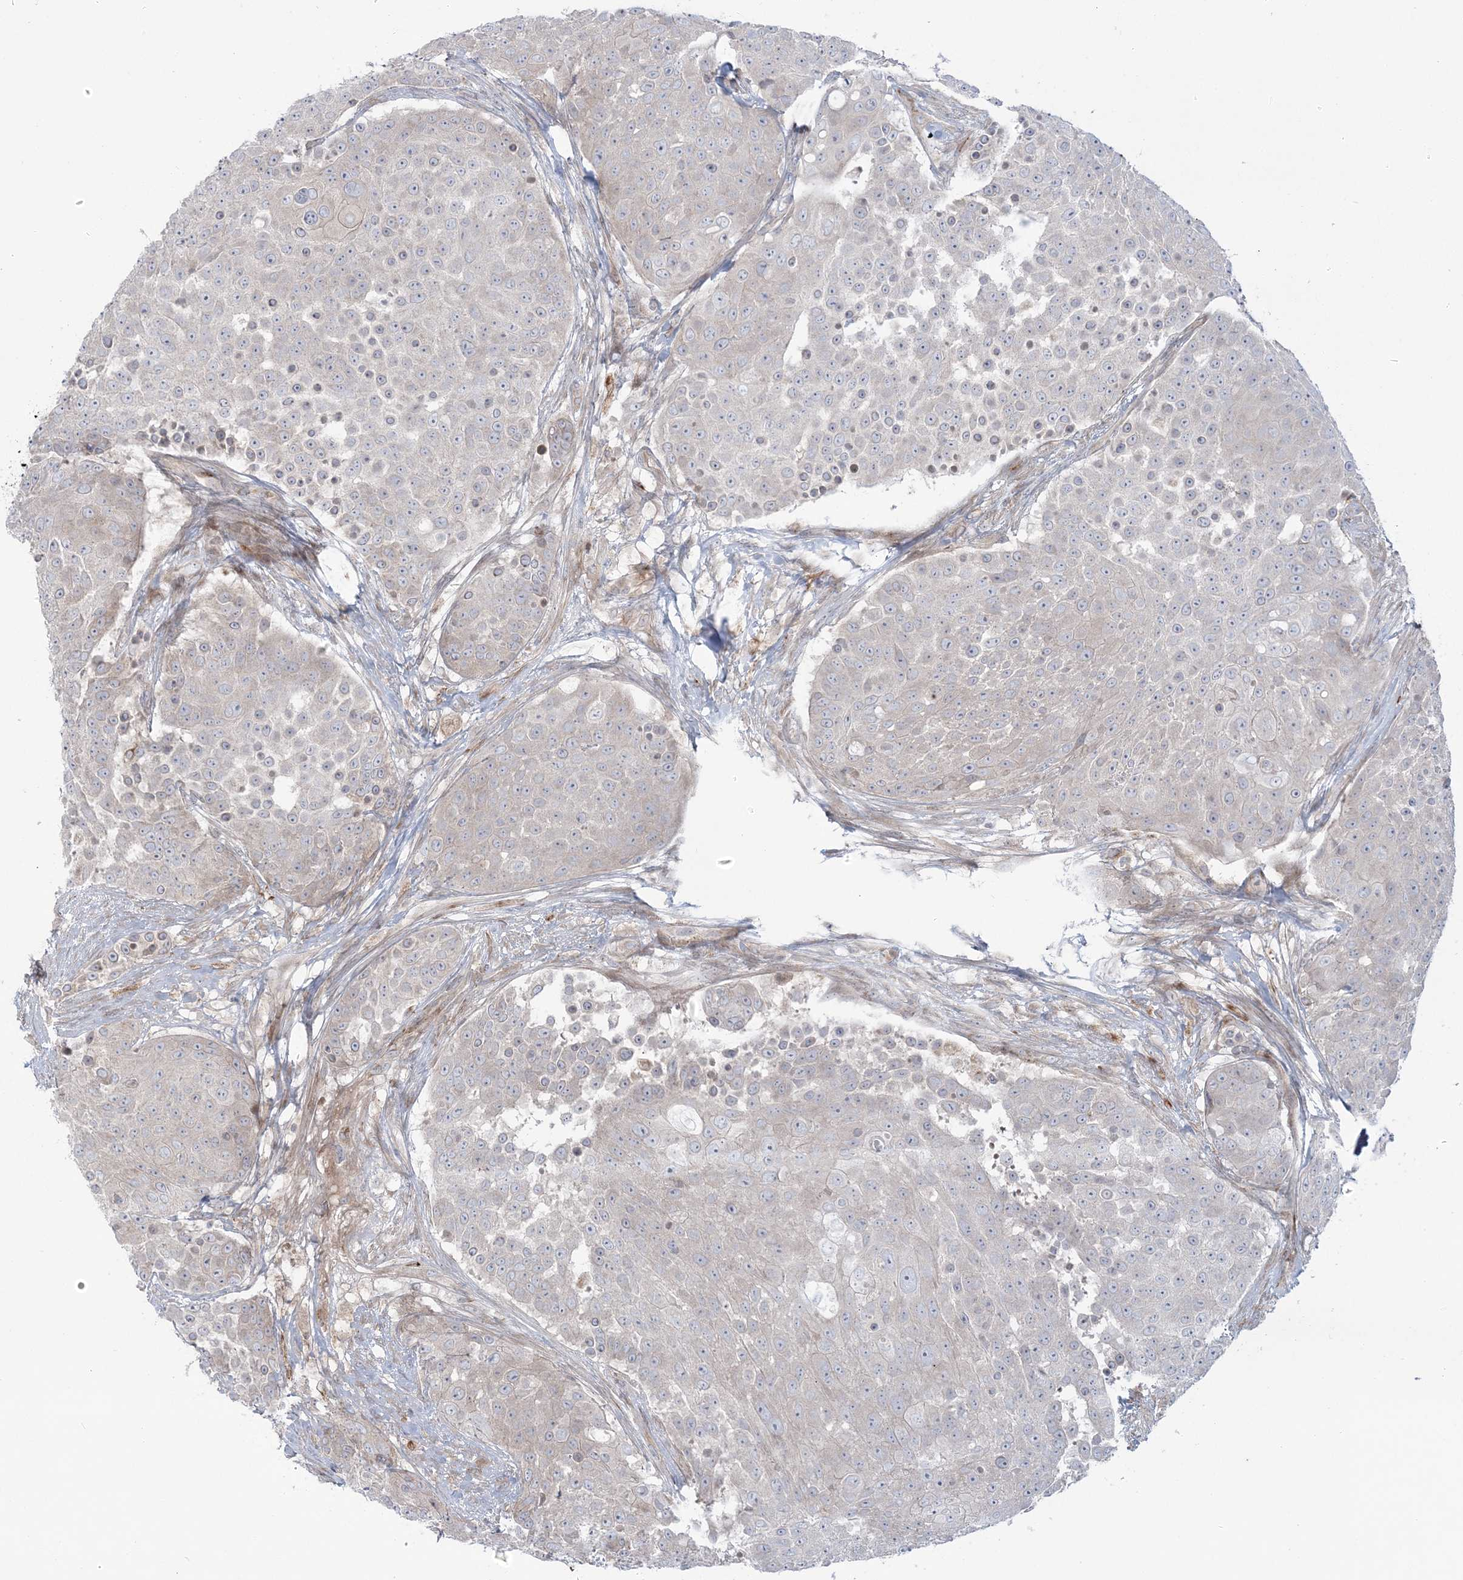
{"staining": {"intensity": "negative", "quantity": "none", "location": "none"}, "tissue": "urothelial cancer", "cell_type": "Tumor cells", "image_type": "cancer", "snomed": [{"axis": "morphology", "description": "Urothelial carcinoma, High grade"}, {"axis": "topography", "description": "Urinary bladder"}], "caption": "This image is of urothelial cancer stained with IHC to label a protein in brown with the nuclei are counter-stained blue. There is no staining in tumor cells.", "gene": "NUDT9", "patient": {"sex": "female", "age": 63}}